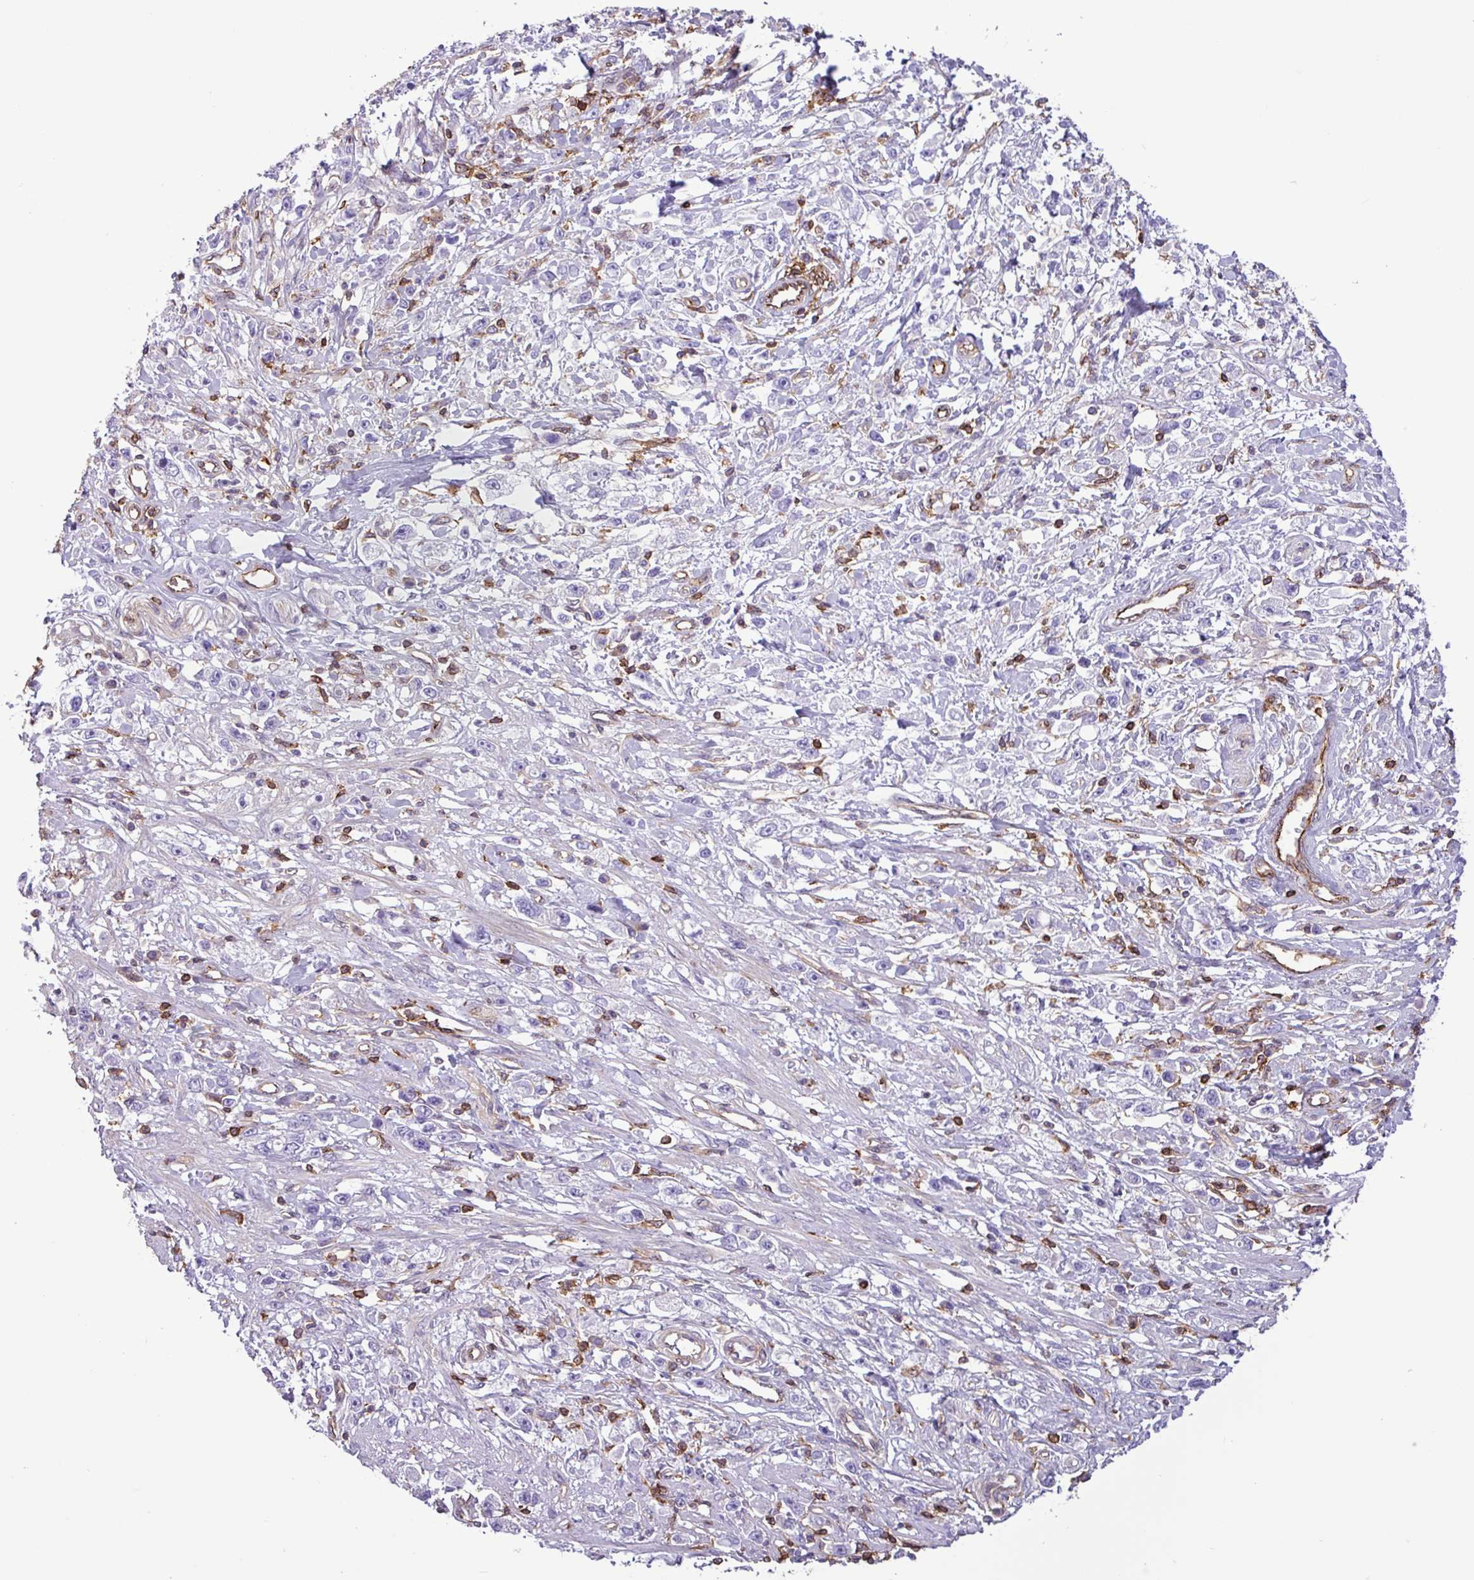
{"staining": {"intensity": "negative", "quantity": "none", "location": "none"}, "tissue": "stomach cancer", "cell_type": "Tumor cells", "image_type": "cancer", "snomed": [{"axis": "morphology", "description": "Adenocarcinoma, NOS"}, {"axis": "topography", "description": "Stomach"}], "caption": "High power microscopy micrograph of an immunohistochemistry histopathology image of stomach cancer (adenocarcinoma), revealing no significant expression in tumor cells.", "gene": "PPP1R18", "patient": {"sex": "female", "age": 59}}